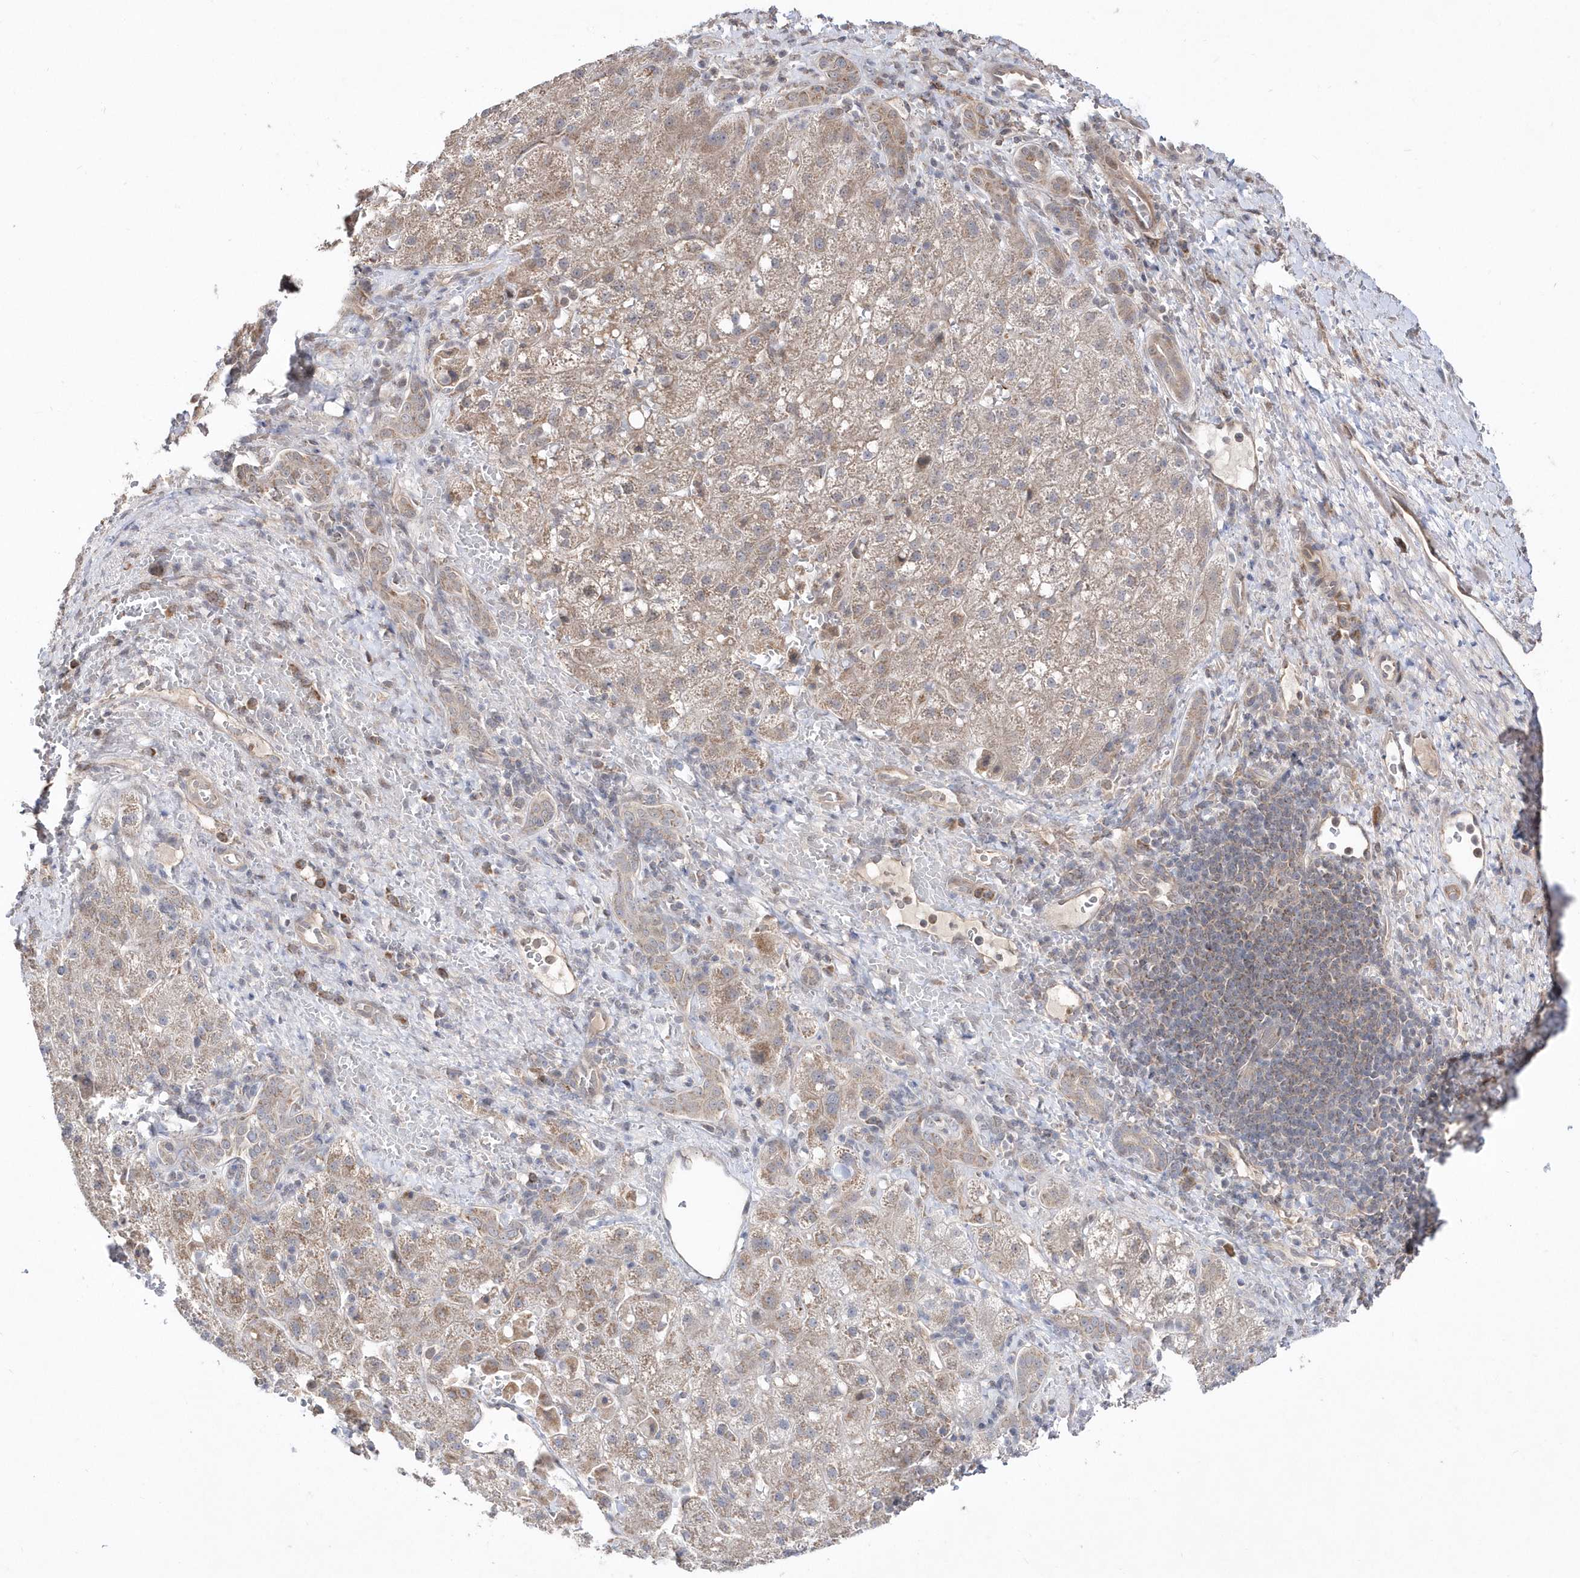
{"staining": {"intensity": "weak", "quantity": "<25%", "location": "cytoplasmic/membranous"}, "tissue": "liver cancer", "cell_type": "Tumor cells", "image_type": "cancer", "snomed": [{"axis": "morphology", "description": "Carcinoma, Hepatocellular, NOS"}, {"axis": "topography", "description": "Liver"}], "caption": "IHC image of human hepatocellular carcinoma (liver) stained for a protein (brown), which demonstrates no staining in tumor cells. Nuclei are stained in blue.", "gene": "DALRD3", "patient": {"sex": "male", "age": 57}}